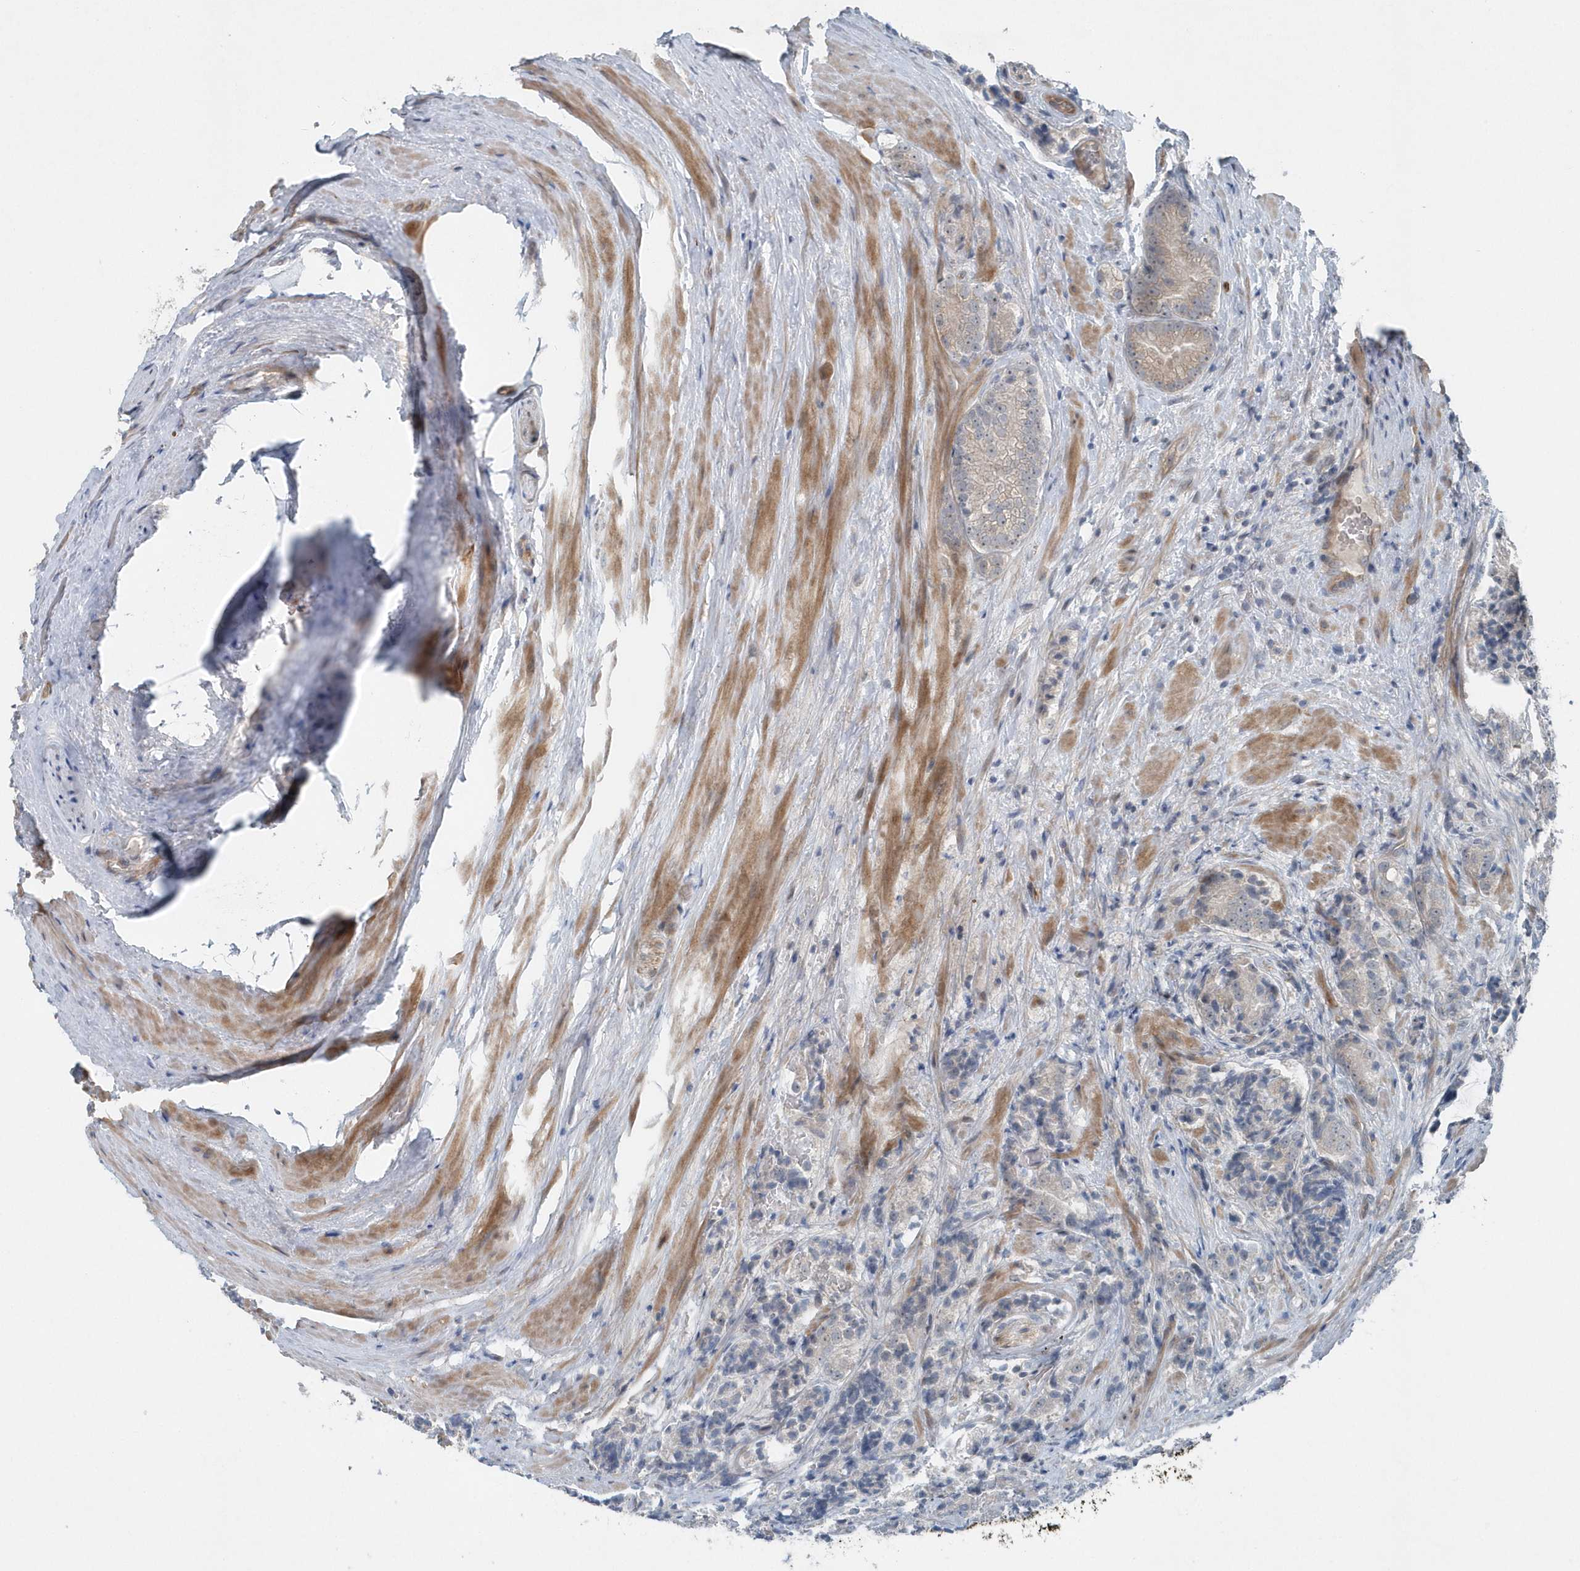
{"staining": {"intensity": "negative", "quantity": "none", "location": "none"}, "tissue": "prostate cancer", "cell_type": "Tumor cells", "image_type": "cancer", "snomed": [{"axis": "morphology", "description": "Adenocarcinoma, High grade"}, {"axis": "topography", "description": "Prostate"}], "caption": "Tumor cells show no significant protein expression in prostate cancer (adenocarcinoma (high-grade)). The staining is performed using DAB (3,3'-diaminobenzidine) brown chromogen with nuclei counter-stained in using hematoxylin.", "gene": "MCC", "patient": {"sex": "male", "age": 57}}